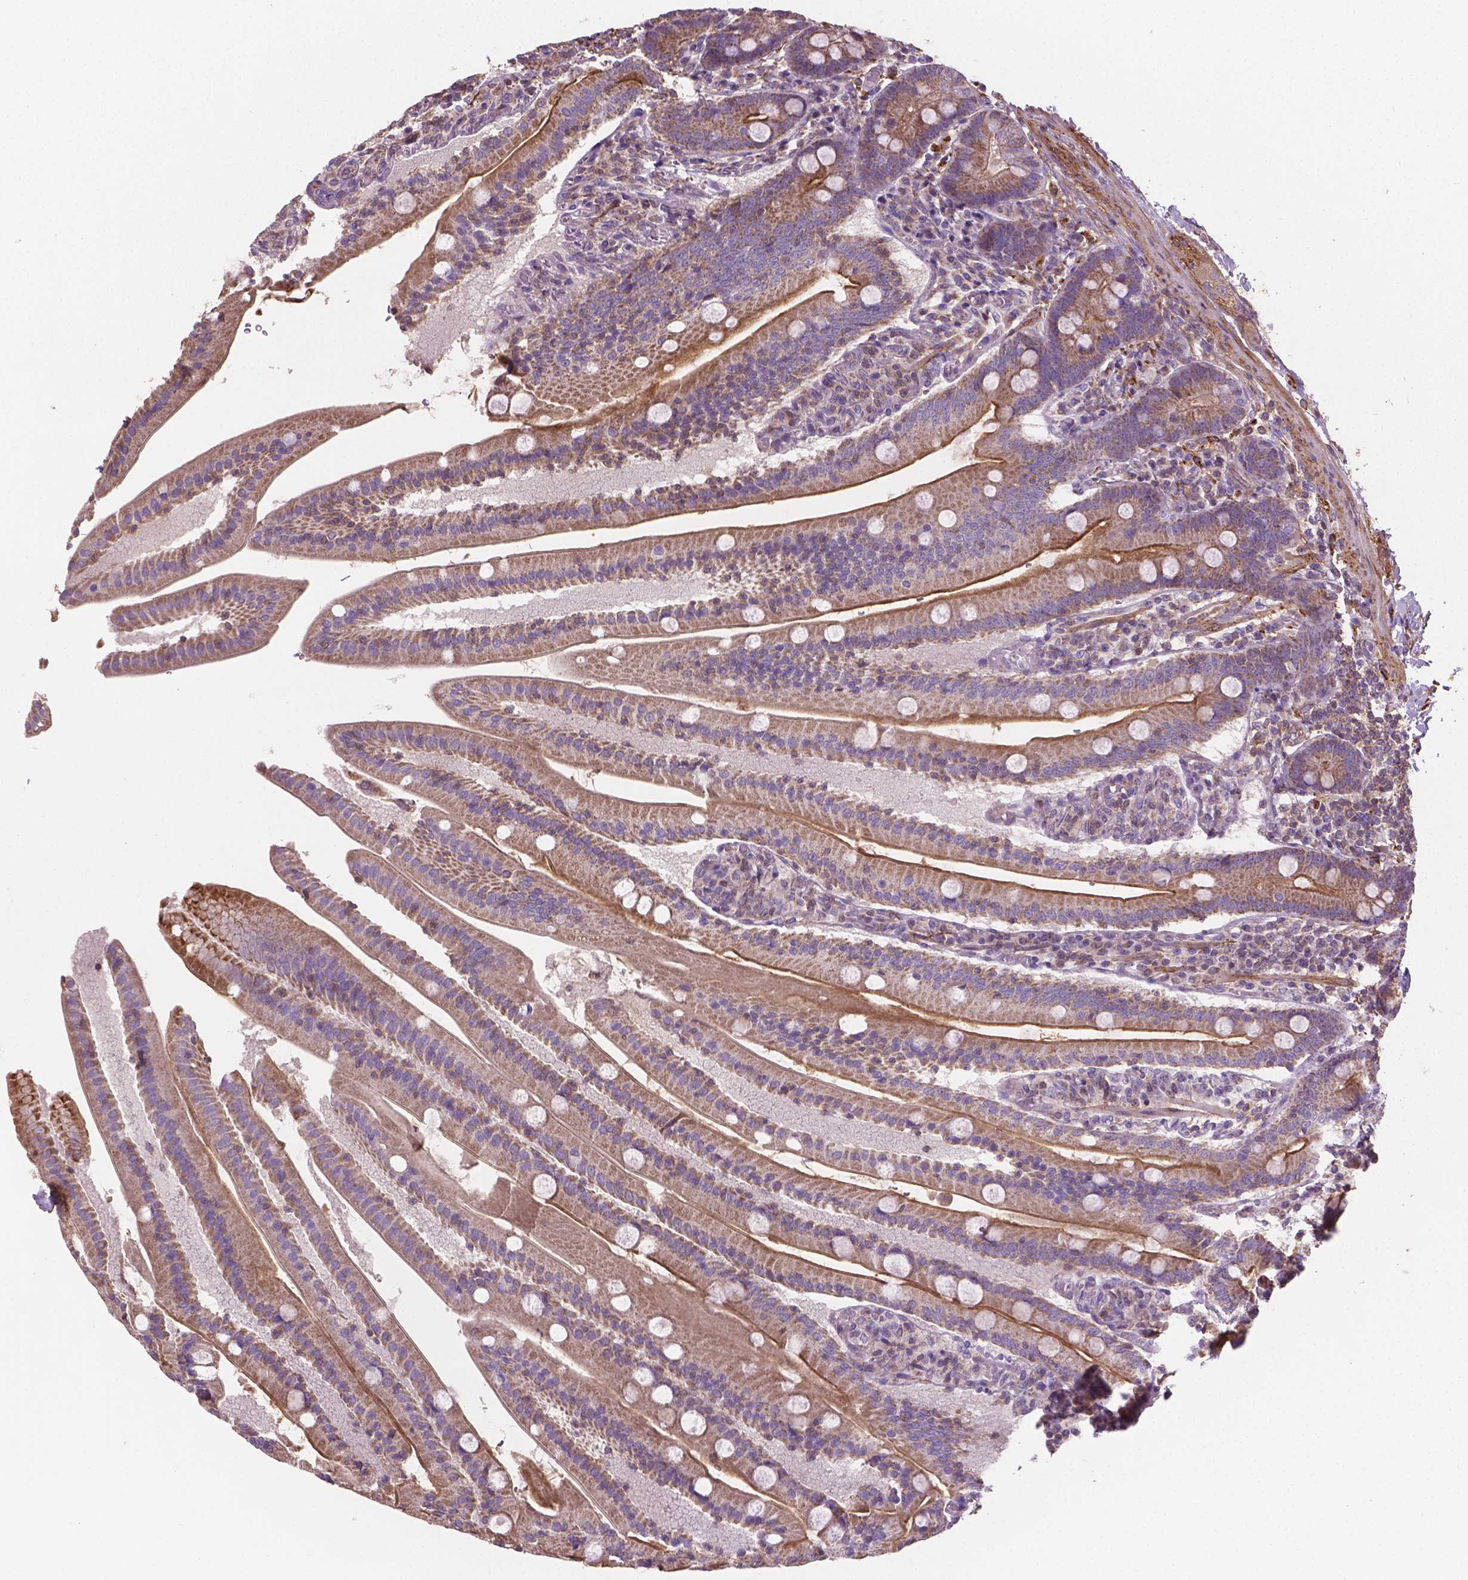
{"staining": {"intensity": "moderate", "quantity": ">75%", "location": "cytoplasmic/membranous"}, "tissue": "small intestine", "cell_type": "Glandular cells", "image_type": "normal", "snomed": [{"axis": "morphology", "description": "Normal tissue, NOS"}, {"axis": "topography", "description": "Small intestine"}], "caption": "Immunohistochemical staining of normal small intestine reveals moderate cytoplasmic/membranous protein expression in approximately >75% of glandular cells.", "gene": "TCAF1", "patient": {"sex": "male", "age": 37}}